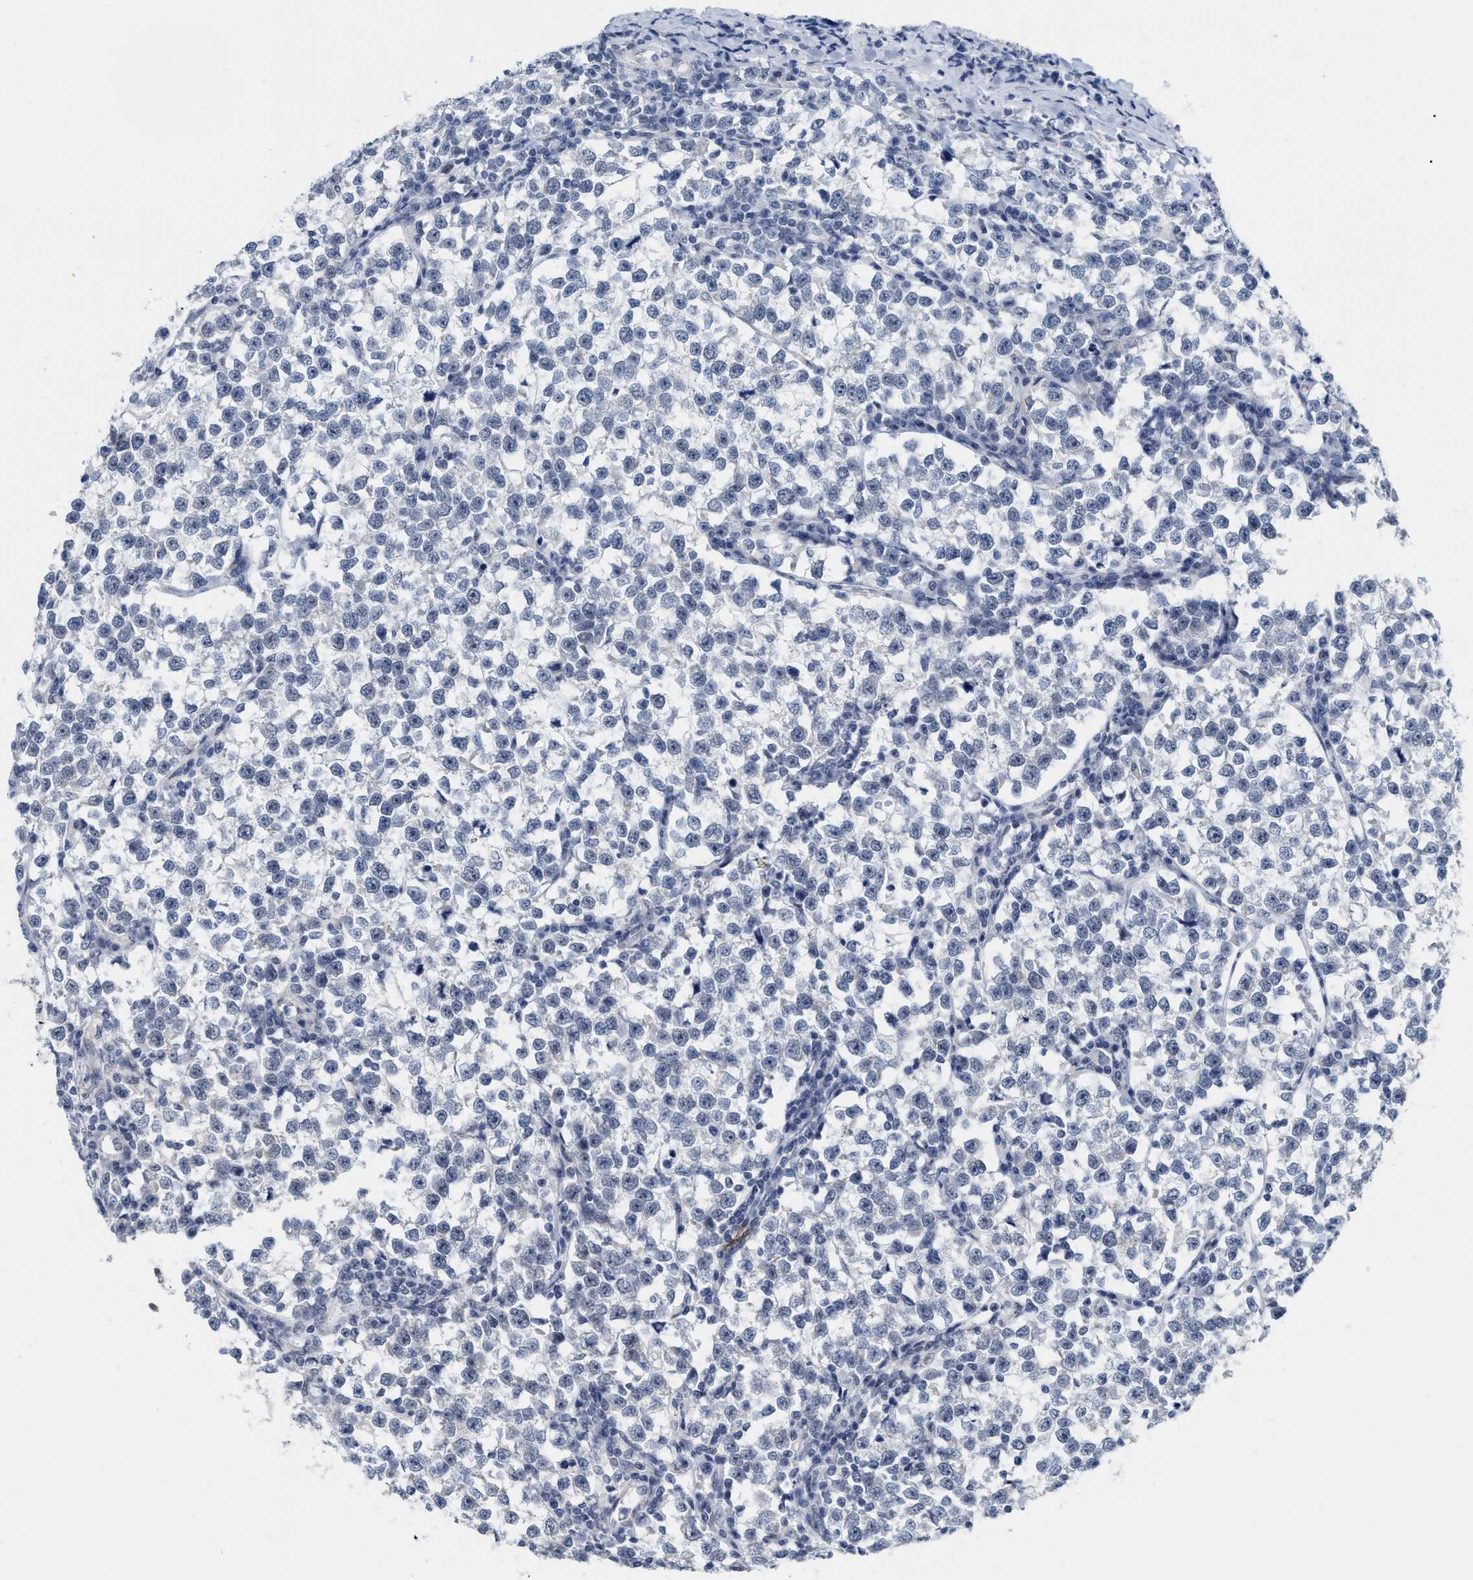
{"staining": {"intensity": "negative", "quantity": "none", "location": "none"}, "tissue": "testis cancer", "cell_type": "Tumor cells", "image_type": "cancer", "snomed": [{"axis": "morphology", "description": "Normal tissue, NOS"}, {"axis": "morphology", "description": "Seminoma, NOS"}, {"axis": "topography", "description": "Testis"}], "caption": "An image of human testis cancer (seminoma) is negative for staining in tumor cells.", "gene": "XIRP1", "patient": {"sex": "male", "age": 43}}